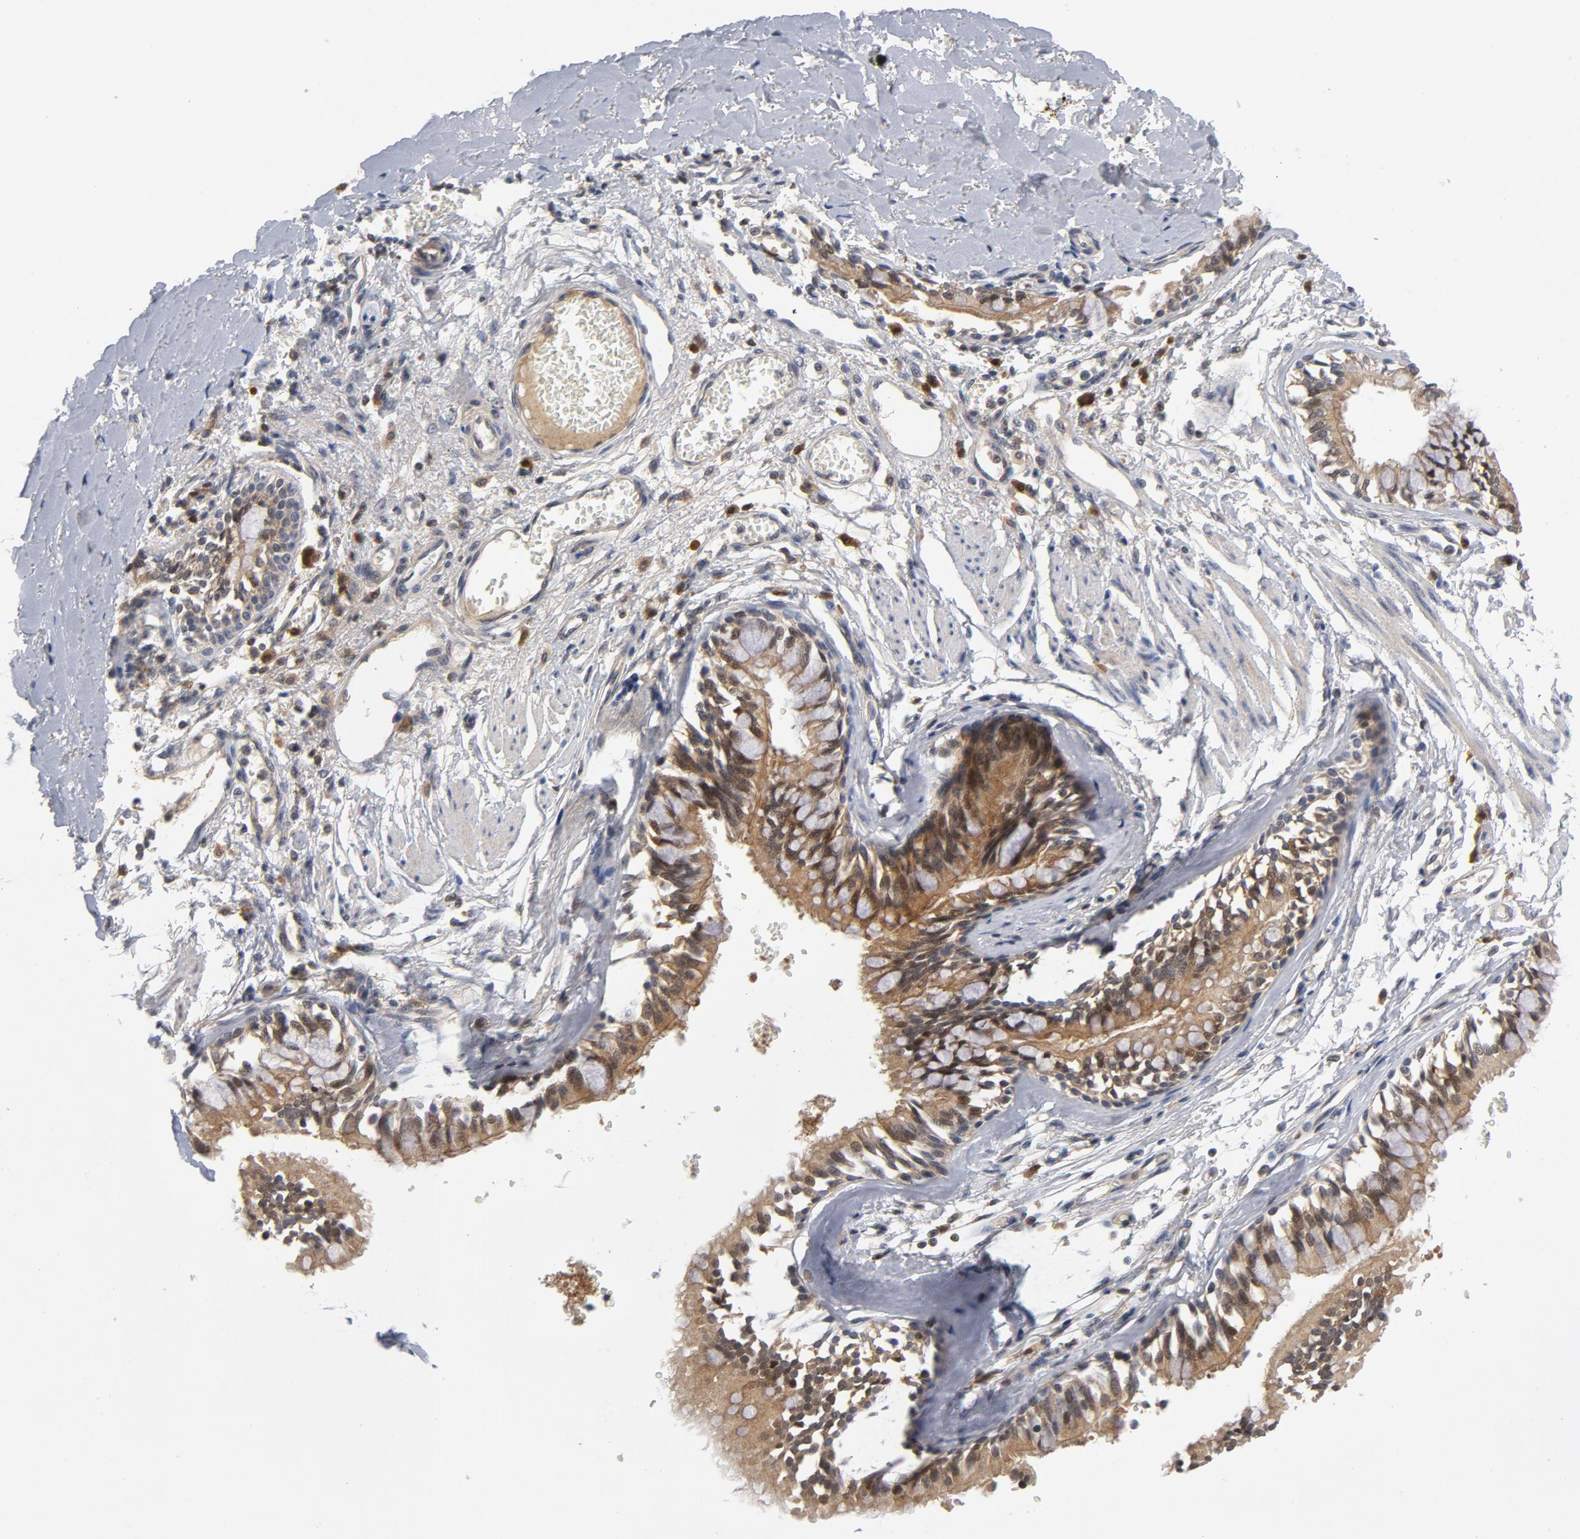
{"staining": {"intensity": "moderate", "quantity": ">75%", "location": "cytoplasmic/membranous,nuclear"}, "tissue": "bronchus", "cell_type": "Respiratory epithelial cells", "image_type": "normal", "snomed": [{"axis": "morphology", "description": "Normal tissue, NOS"}, {"axis": "topography", "description": "Bronchus"}, {"axis": "topography", "description": "Lung"}], "caption": "The histopathology image shows immunohistochemical staining of benign bronchus. There is moderate cytoplasmic/membranous,nuclear positivity is identified in about >75% of respiratory epithelial cells. The staining was performed using DAB, with brown indicating positive protein expression. Nuclei are stained blue with hematoxylin.", "gene": "TRADD", "patient": {"sex": "female", "age": 56}}